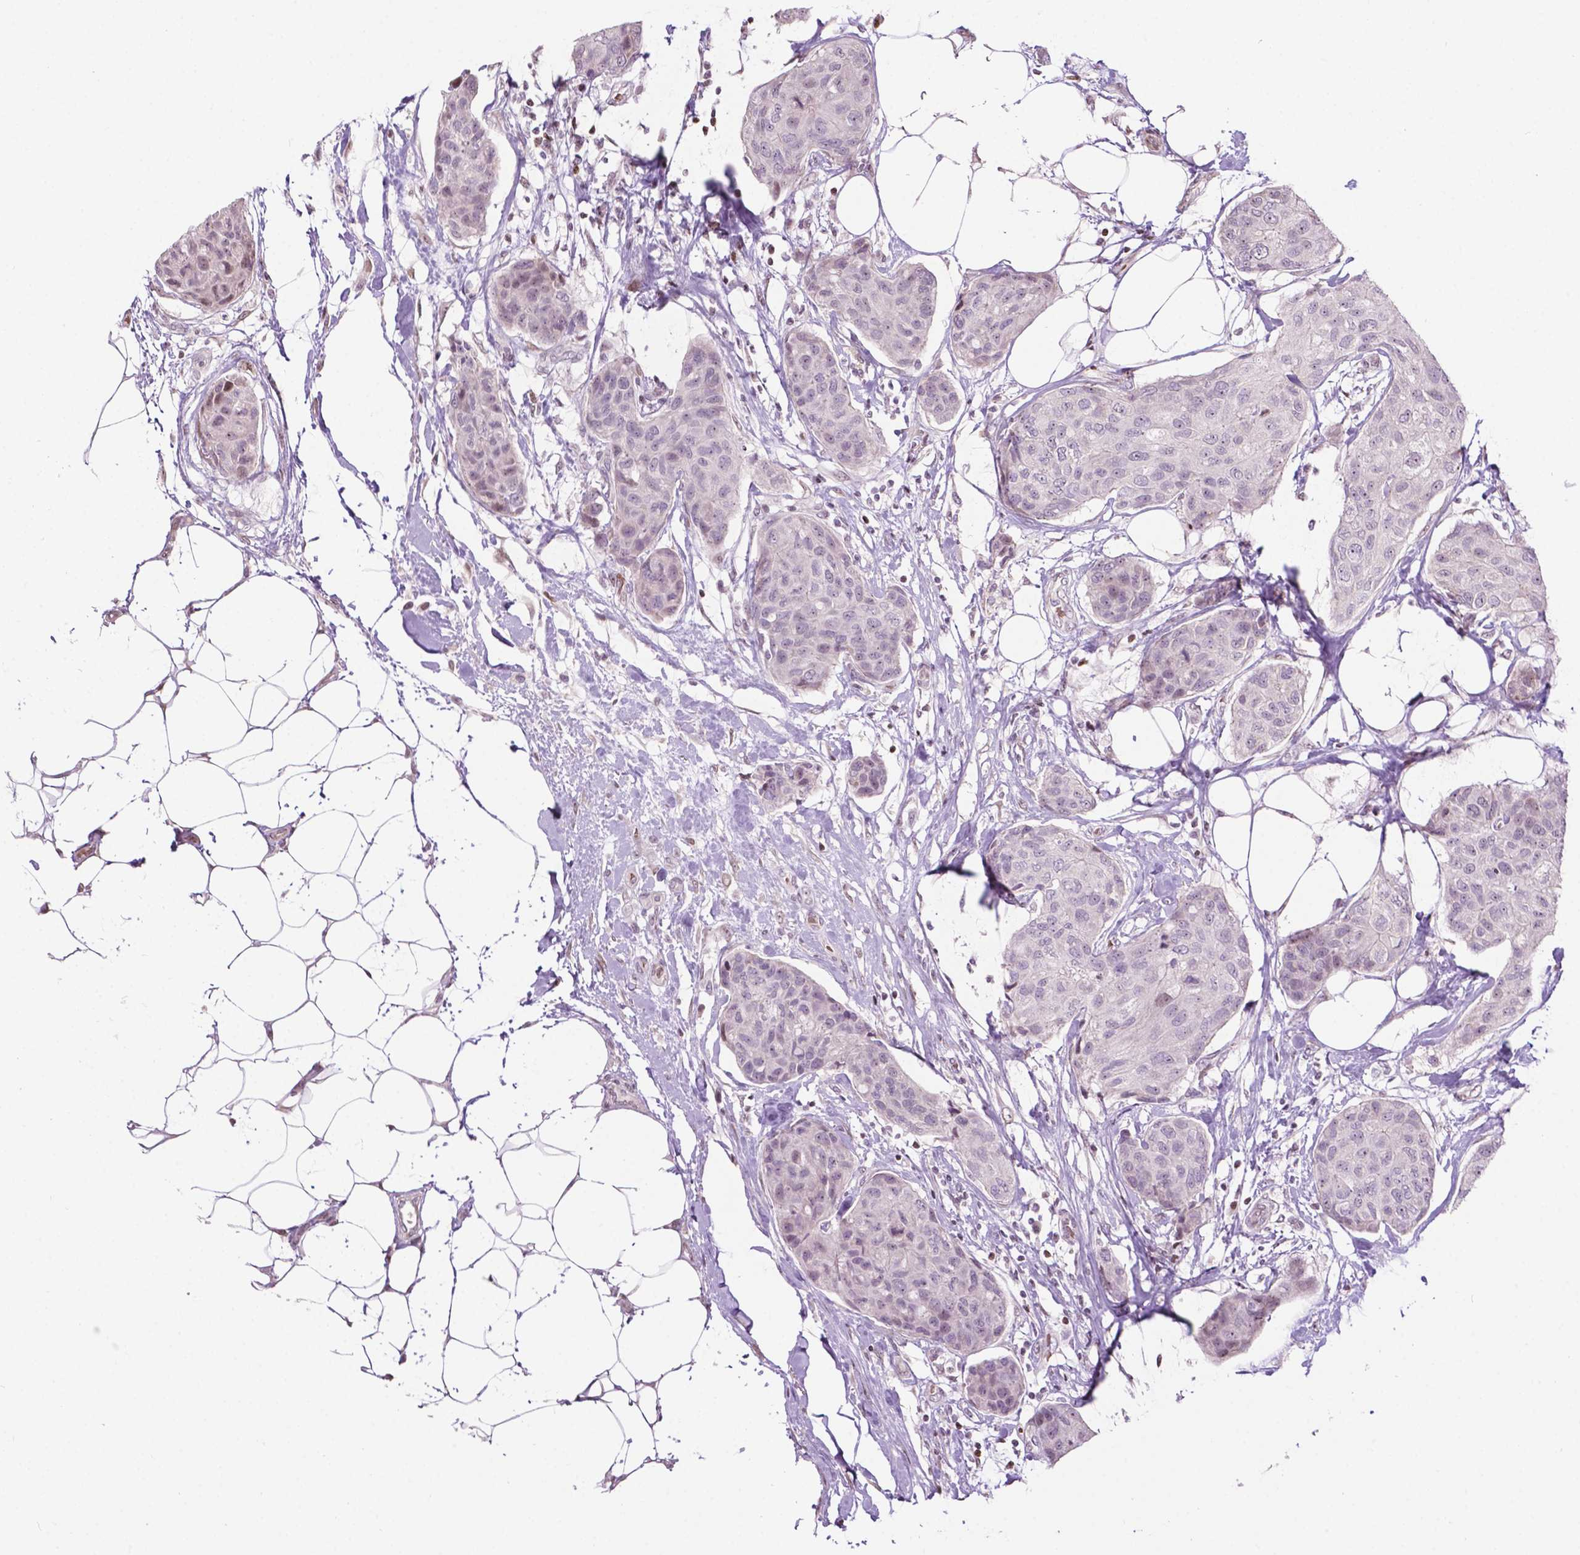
{"staining": {"intensity": "negative", "quantity": "none", "location": "none"}, "tissue": "breast cancer", "cell_type": "Tumor cells", "image_type": "cancer", "snomed": [{"axis": "morphology", "description": "Duct carcinoma"}, {"axis": "topography", "description": "Breast"}], "caption": "An immunohistochemistry (IHC) image of intraductal carcinoma (breast) is shown. There is no staining in tumor cells of intraductal carcinoma (breast).", "gene": "PTPN18", "patient": {"sex": "female", "age": 80}}